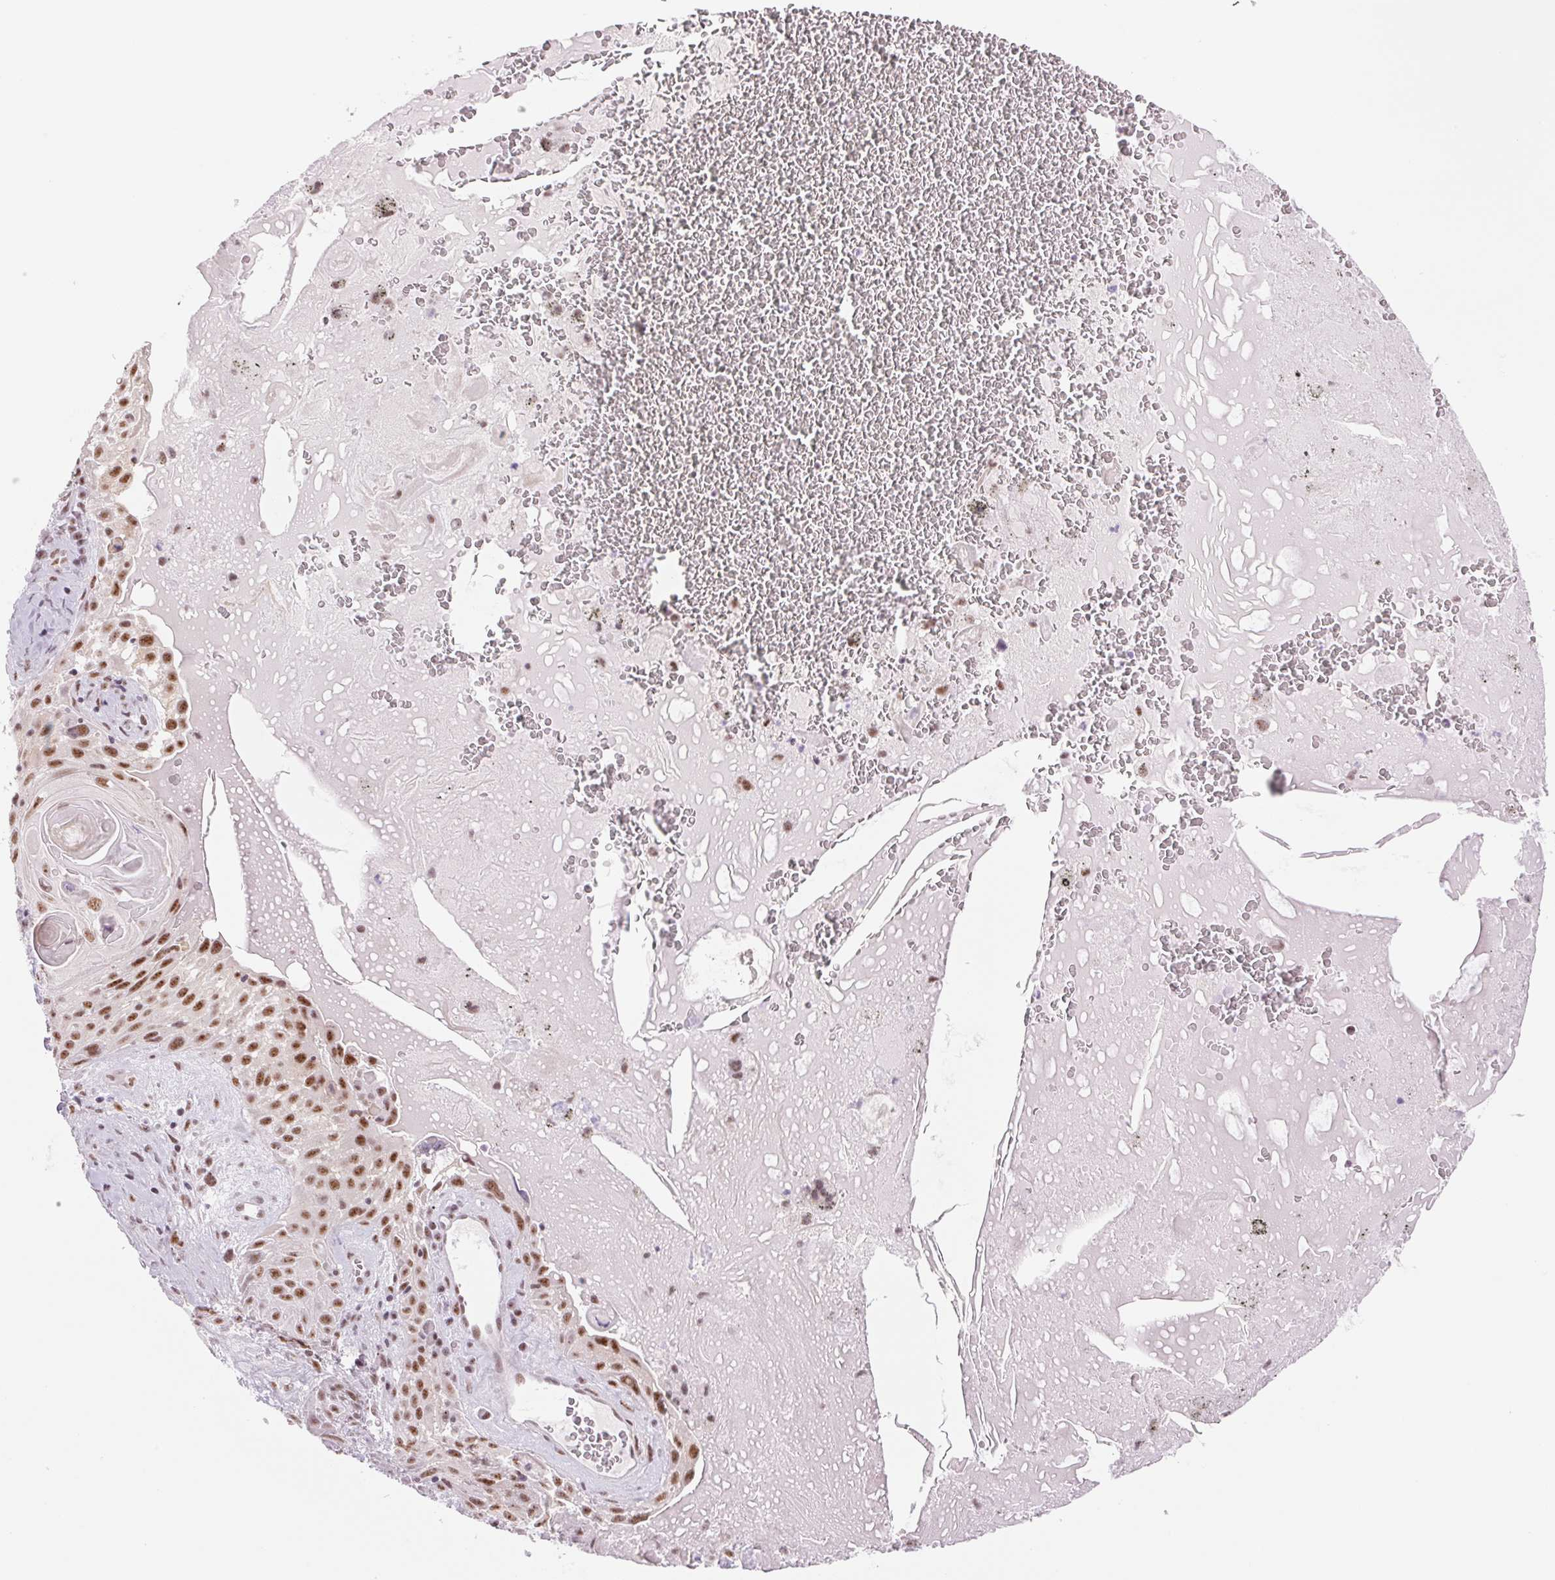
{"staining": {"intensity": "moderate", "quantity": ">75%", "location": "nuclear"}, "tissue": "lung cancer", "cell_type": "Tumor cells", "image_type": "cancer", "snomed": [{"axis": "morphology", "description": "Squamous cell carcinoma, NOS"}, {"axis": "topography", "description": "Lung"}], "caption": "A brown stain labels moderate nuclear positivity of a protein in lung cancer (squamous cell carcinoma) tumor cells. (Brightfield microscopy of DAB IHC at high magnification).", "gene": "ZC3H14", "patient": {"sex": "male", "age": 79}}